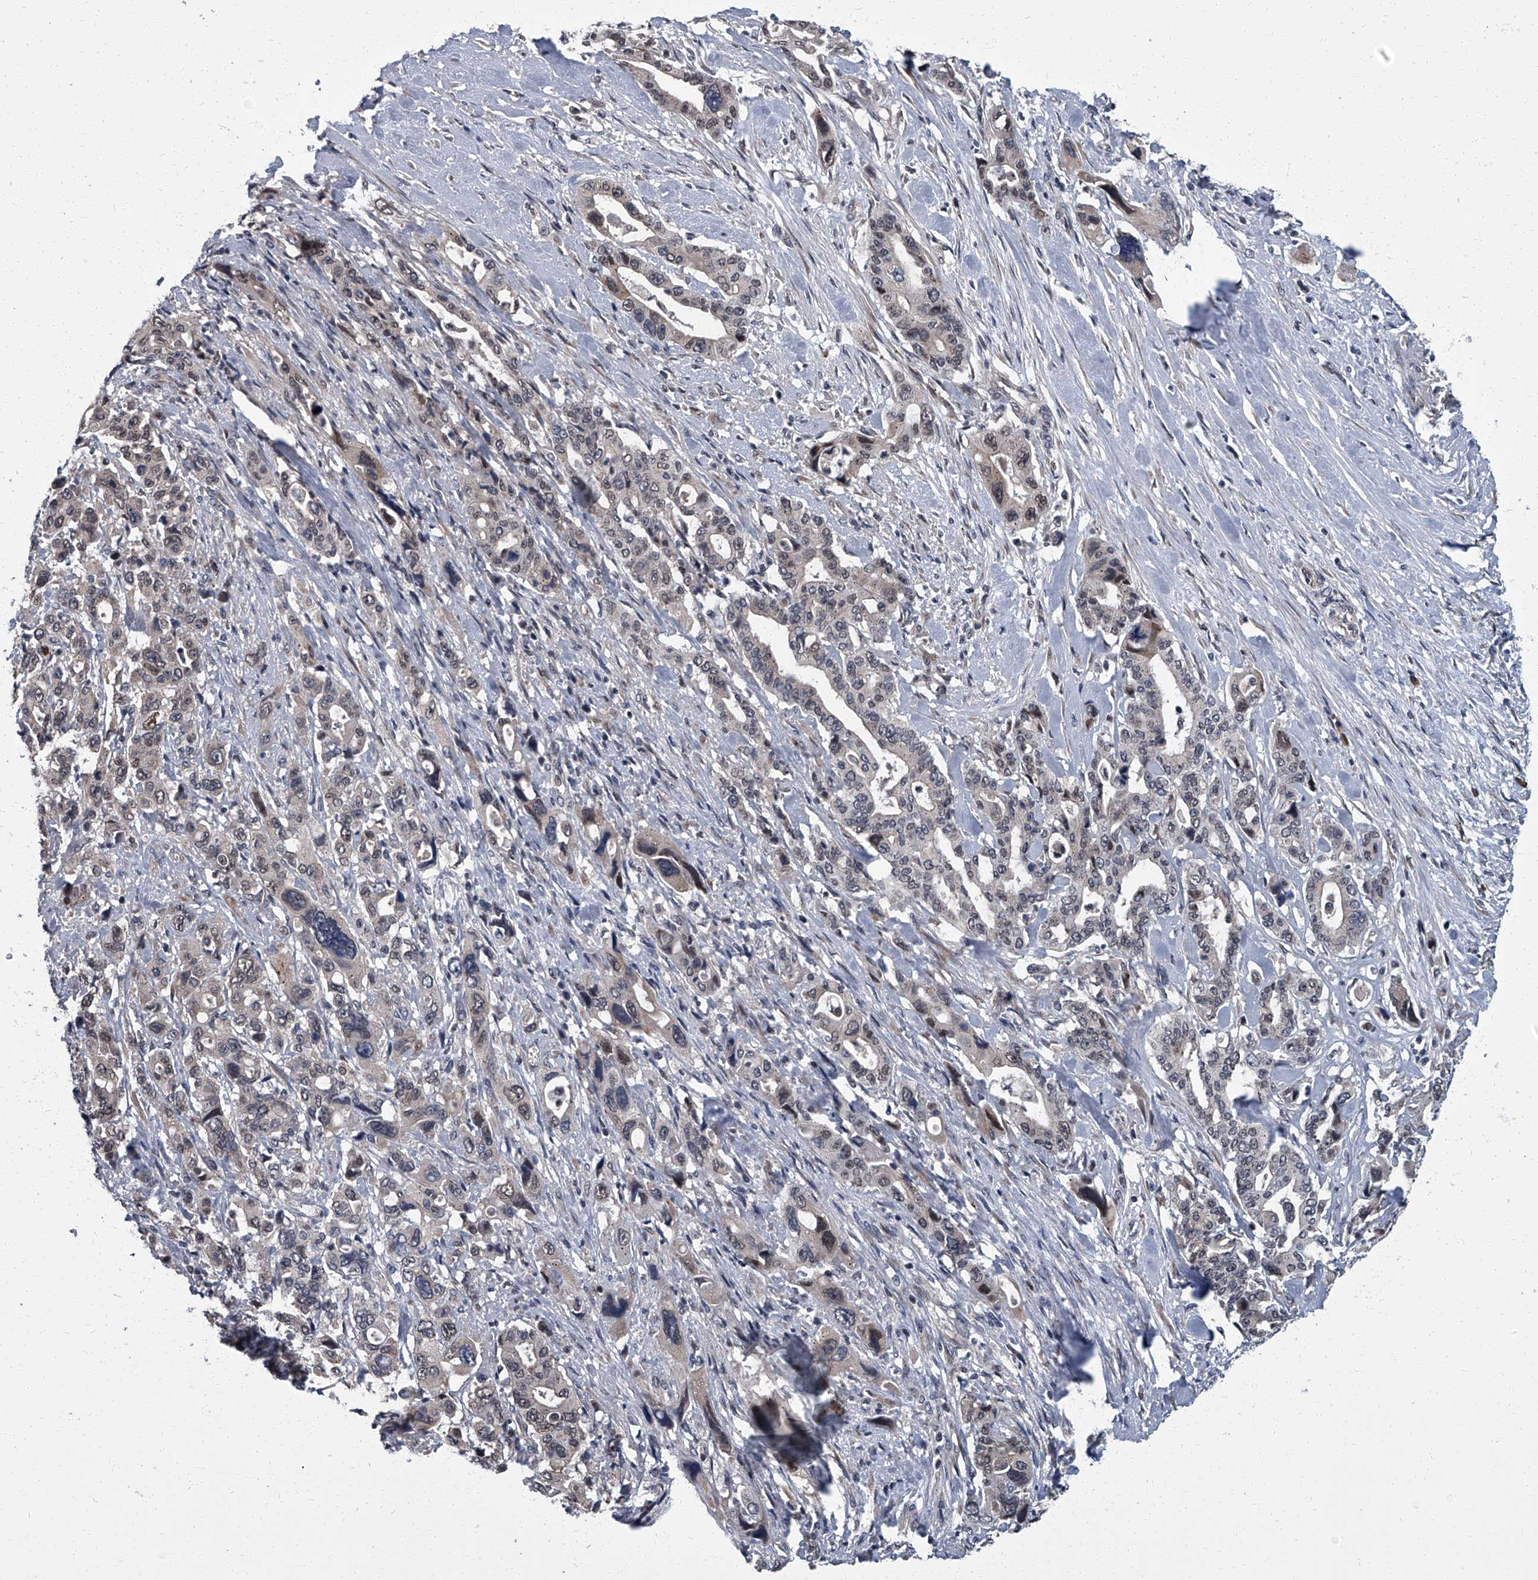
{"staining": {"intensity": "weak", "quantity": "<25%", "location": "nuclear"}, "tissue": "pancreatic cancer", "cell_type": "Tumor cells", "image_type": "cancer", "snomed": [{"axis": "morphology", "description": "Adenocarcinoma, NOS"}, {"axis": "topography", "description": "Pancreas"}], "caption": "Tumor cells are negative for protein expression in human adenocarcinoma (pancreatic). The staining was performed using DAB to visualize the protein expression in brown, while the nuclei were stained in blue with hematoxylin (Magnification: 20x).", "gene": "ZNF274", "patient": {"sex": "male", "age": 46}}